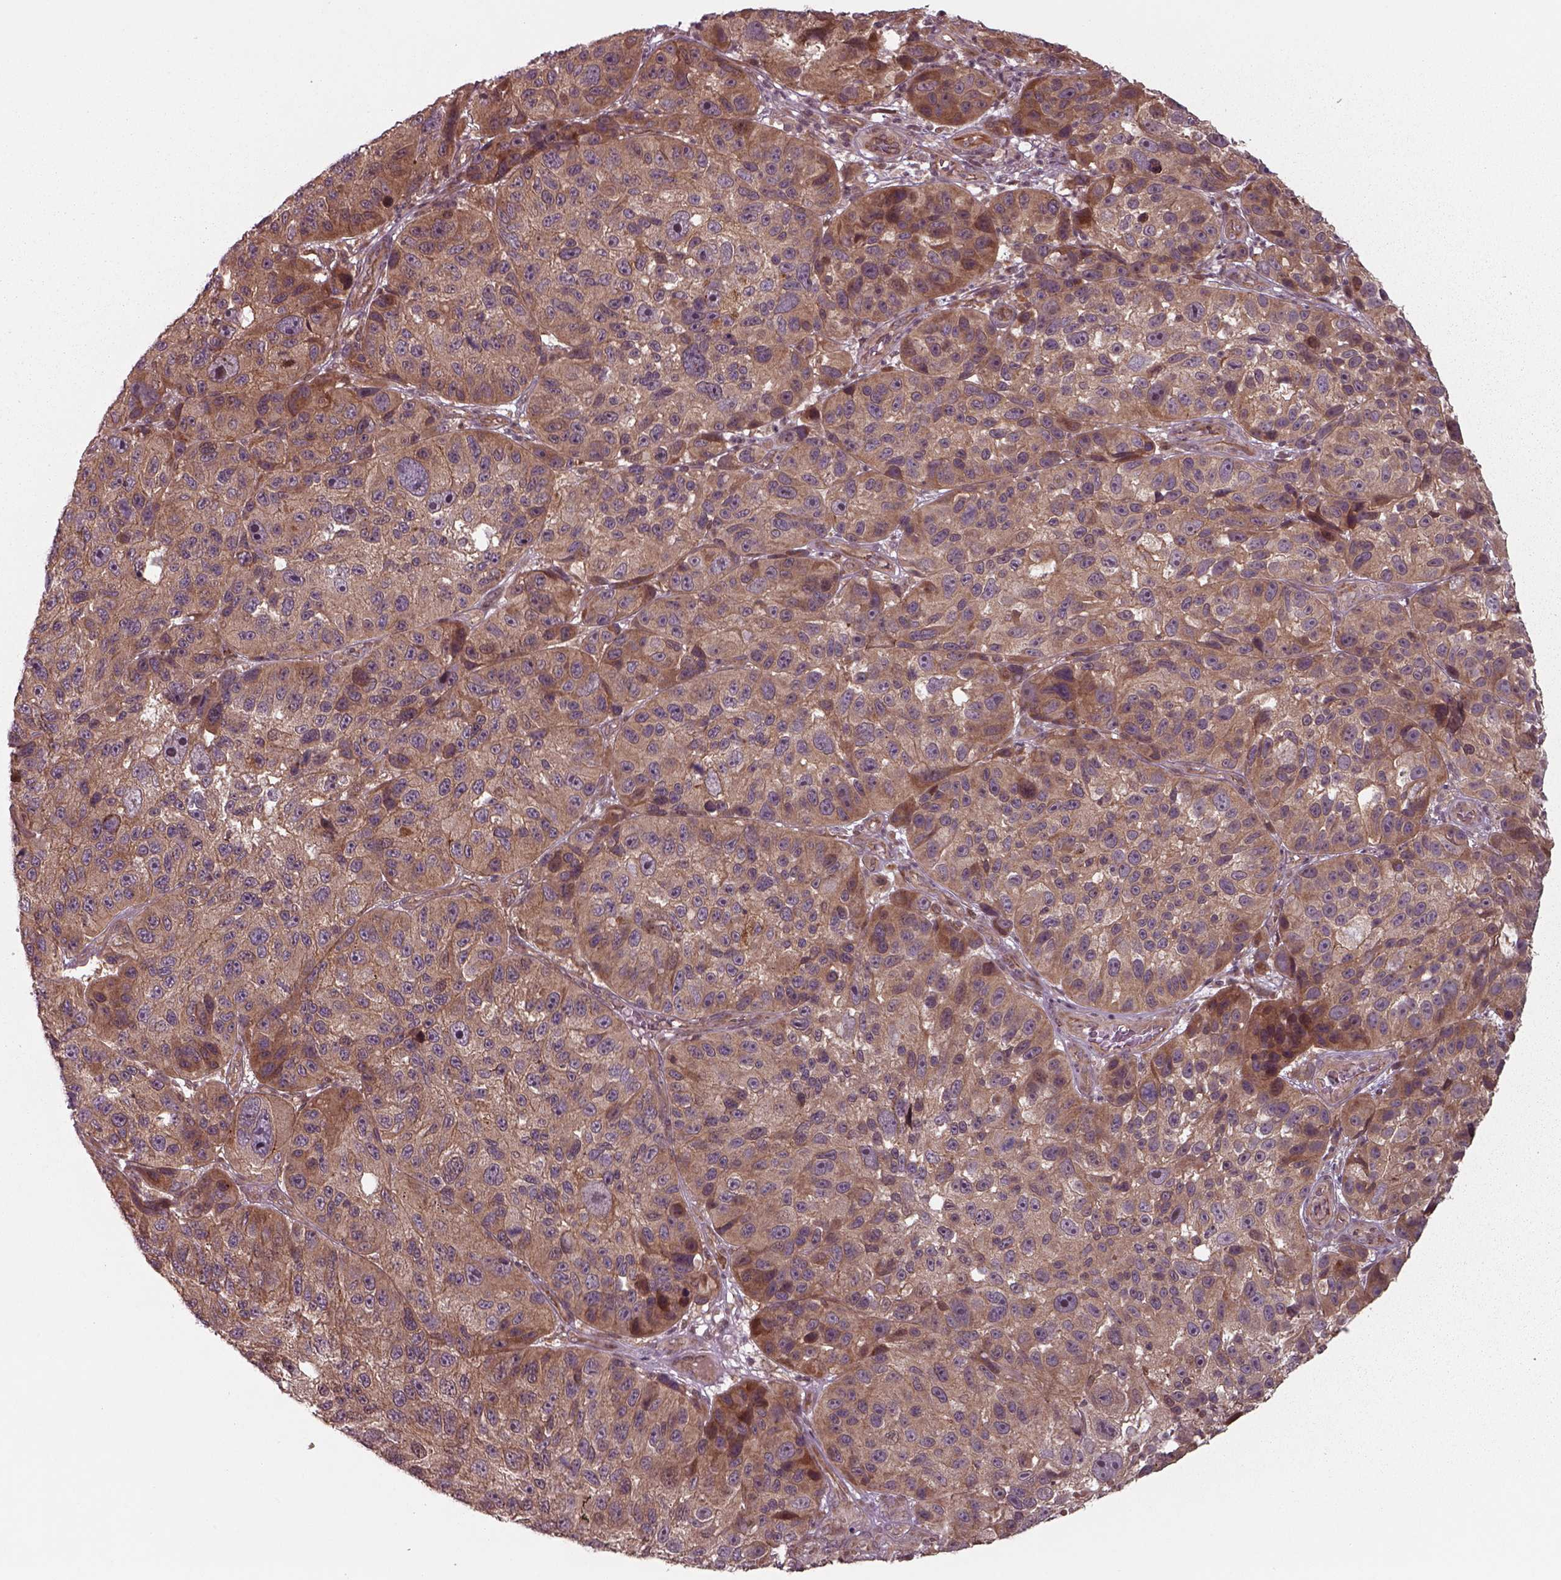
{"staining": {"intensity": "moderate", "quantity": ">75%", "location": "cytoplasmic/membranous"}, "tissue": "melanoma", "cell_type": "Tumor cells", "image_type": "cancer", "snomed": [{"axis": "morphology", "description": "Malignant melanoma, NOS"}, {"axis": "topography", "description": "Skin"}], "caption": "Melanoma was stained to show a protein in brown. There is medium levels of moderate cytoplasmic/membranous expression in about >75% of tumor cells. The protein is stained brown, and the nuclei are stained in blue (DAB (3,3'-diaminobenzidine) IHC with brightfield microscopy, high magnification).", "gene": "CHMP3", "patient": {"sex": "male", "age": 53}}